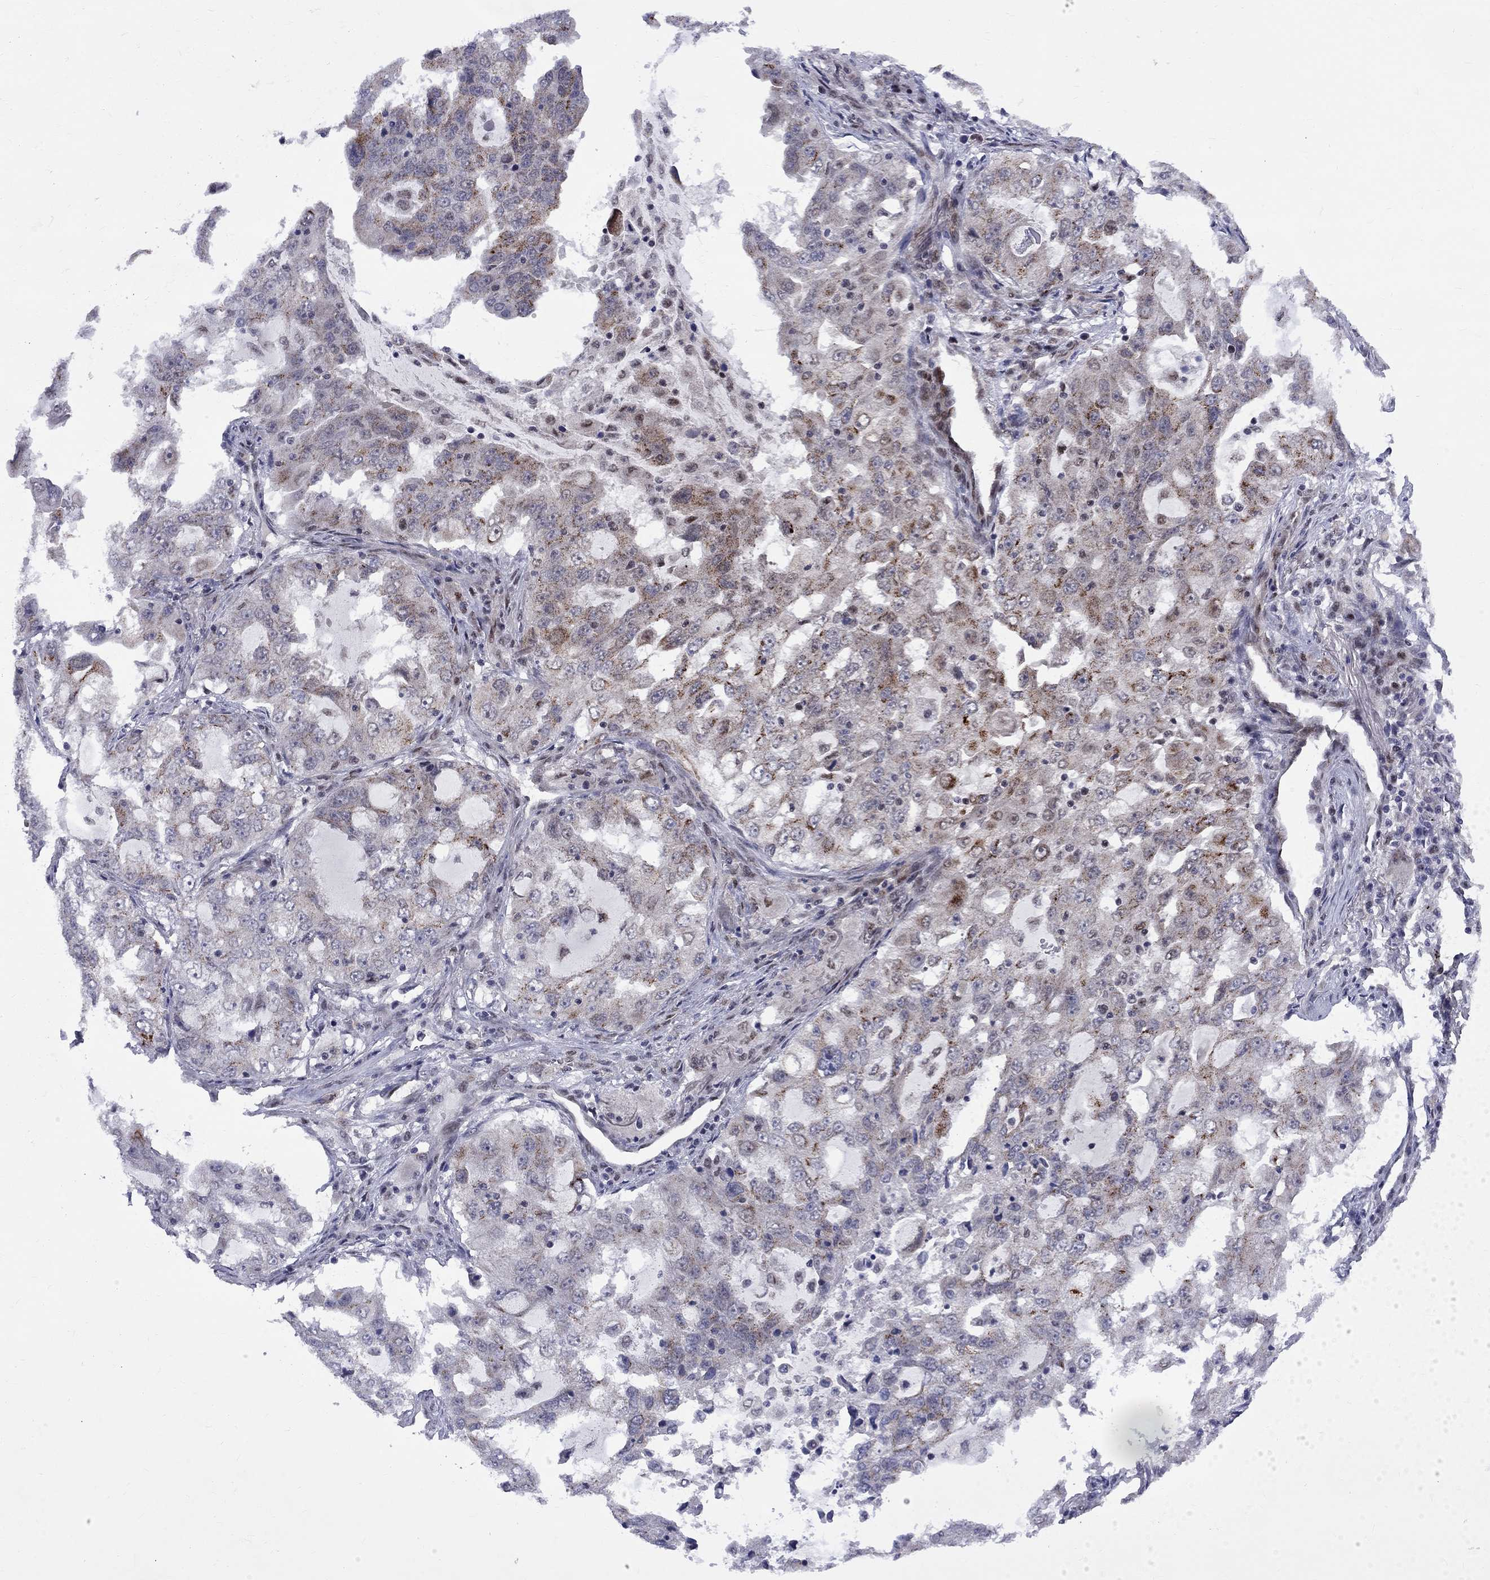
{"staining": {"intensity": "moderate", "quantity": "25%-75%", "location": "cytoplasmic/membranous"}, "tissue": "lung cancer", "cell_type": "Tumor cells", "image_type": "cancer", "snomed": [{"axis": "morphology", "description": "Adenocarcinoma, NOS"}, {"axis": "topography", "description": "Lung"}], "caption": "A photomicrograph showing moderate cytoplasmic/membranous positivity in approximately 25%-75% of tumor cells in lung cancer (adenocarcinoma), as visualized by brown immunohistochemical staining.", "gene": "KPNA3", "patient": {"sex": "female", "age": 61}}